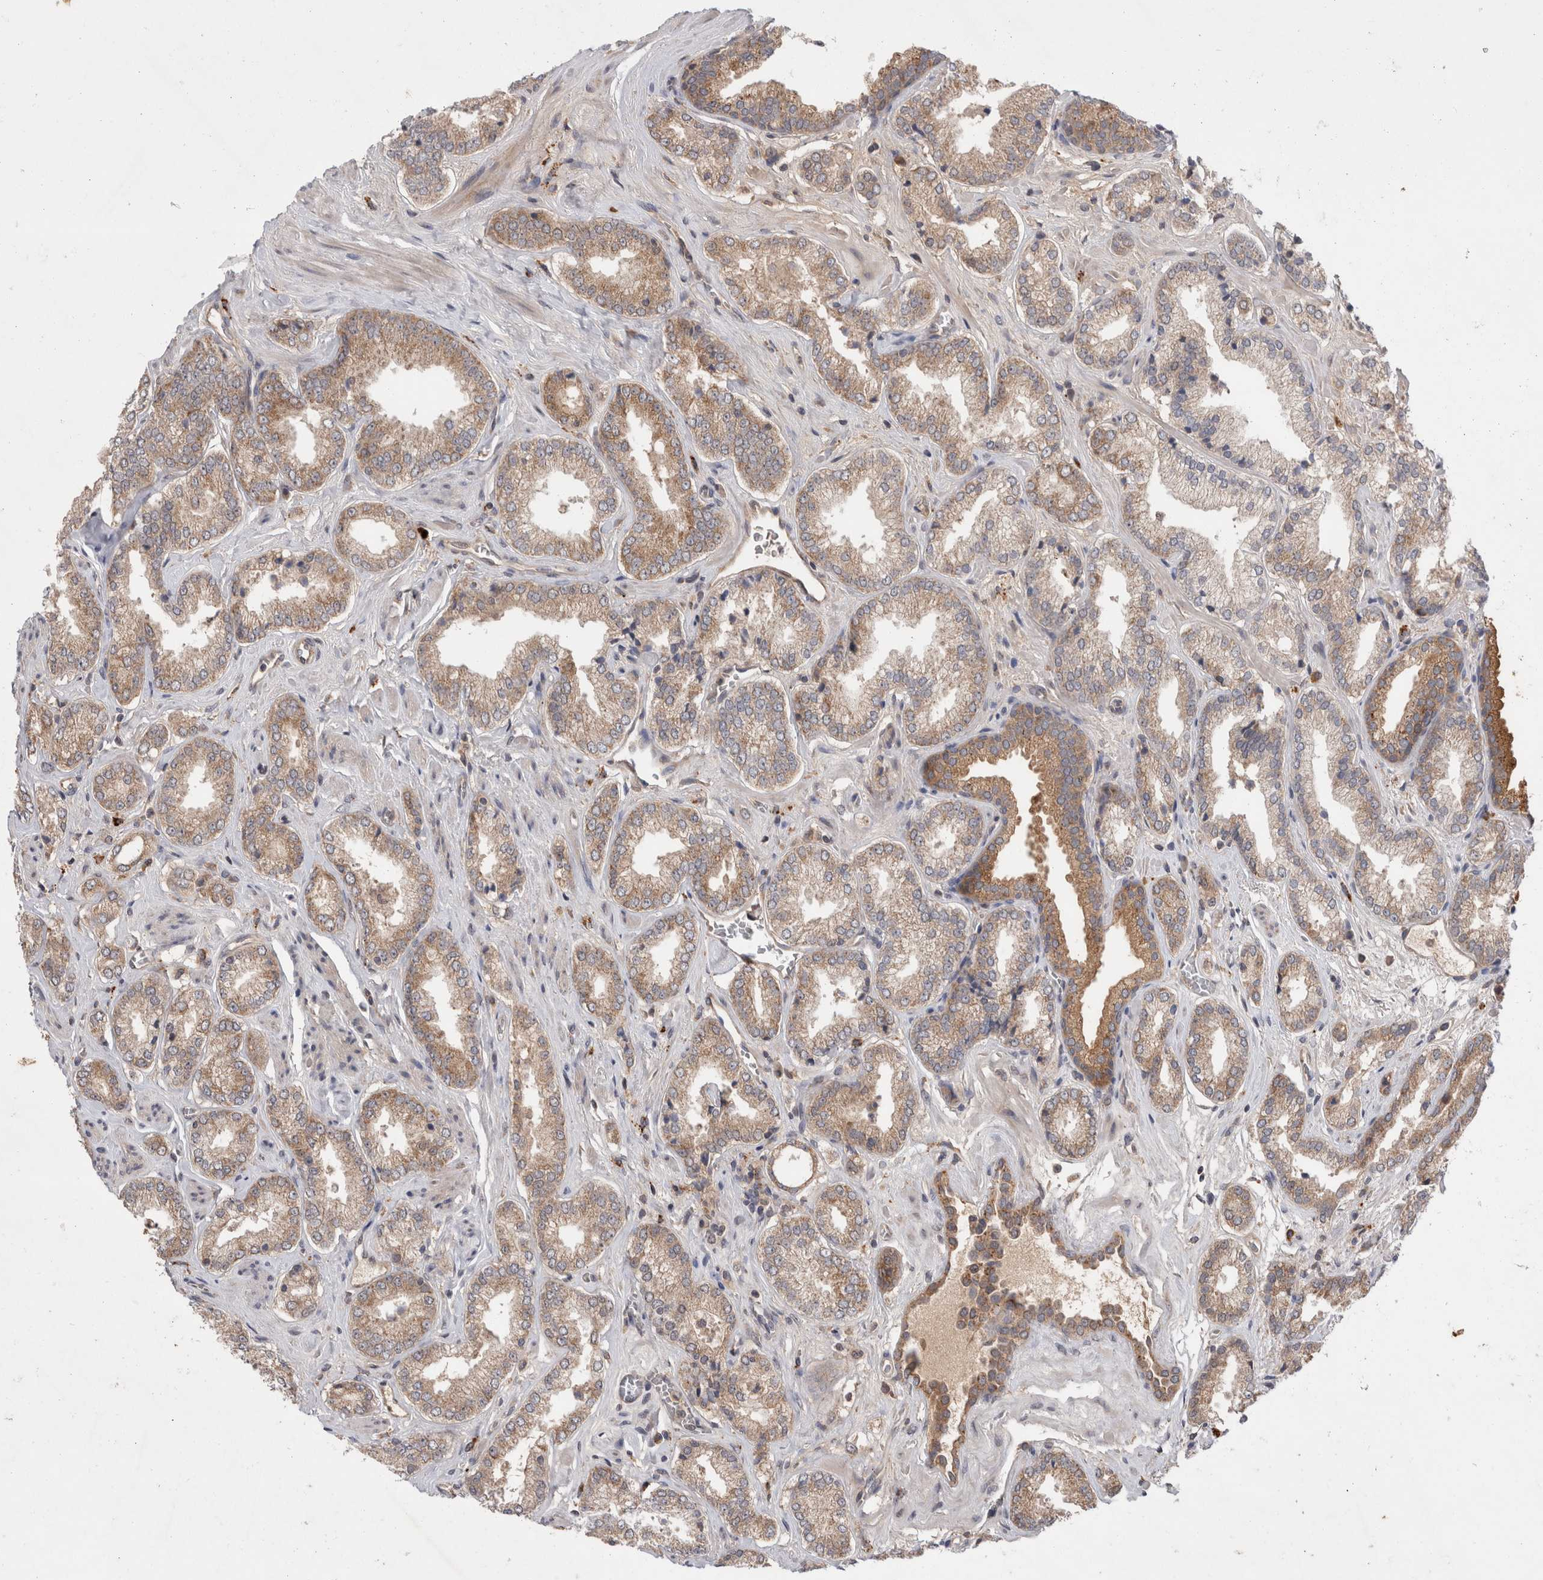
{"staining": {"intensity": "weak", "quantity": ">75%", "location": "cytoplasmic/membranous"}, "tissue": "prostate cancer", "cell_type": "Tumor cells", "image_type": "cancer", "snomed": [{"axis": "morphology", "description": "Adenocarcinoma, Low grade"}, {"axis": "topography", "description": "Prostate"}], "caption": "Immunohistochemical staining of prostate cancer reveals weak cytoplasmic/membranous protein expression in approximately >75% of tumor cells. Nuclei are stained in blue.", "gene": "MRPL37", "patient": {"sex": "male", "age": 62}}